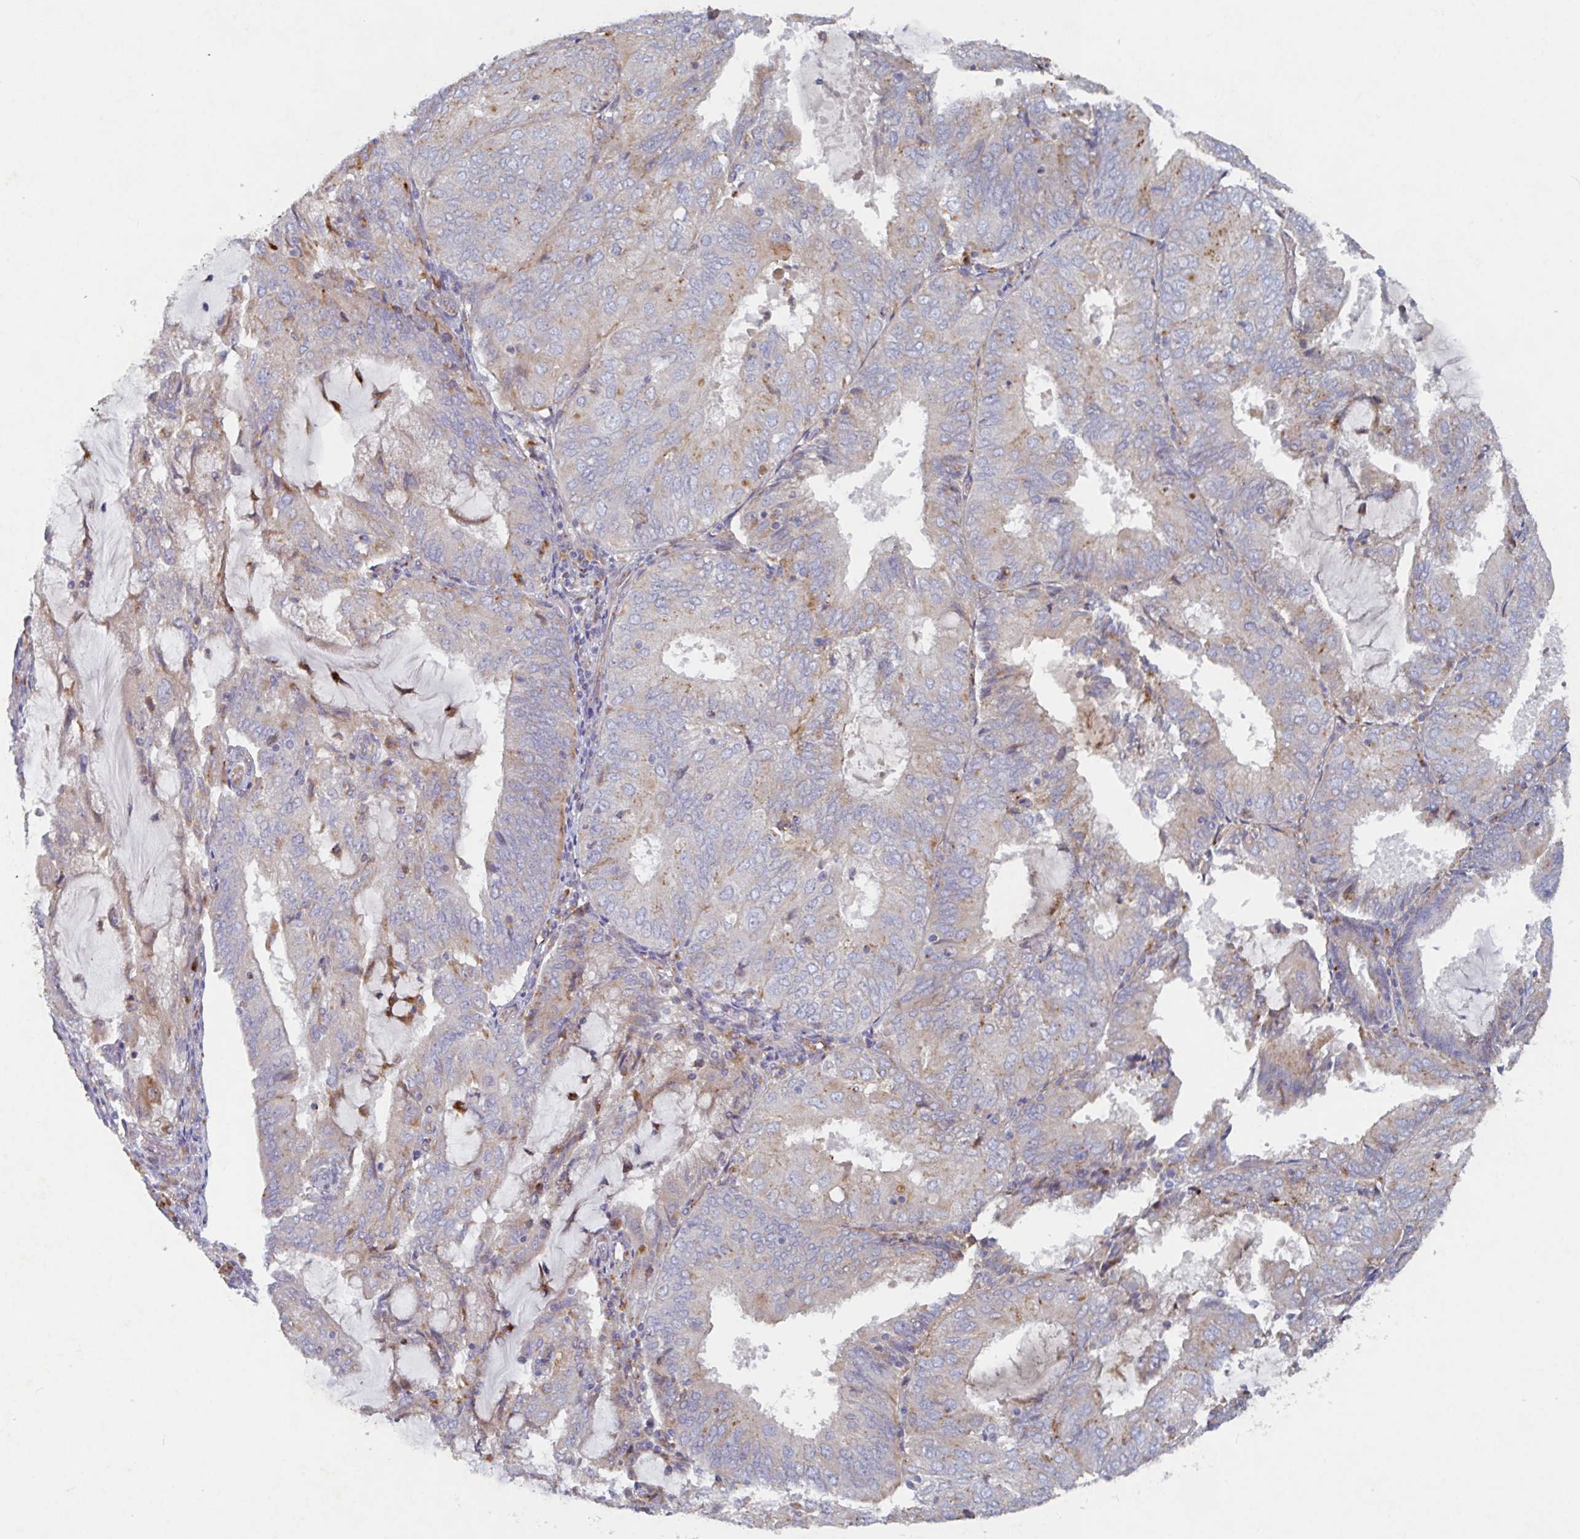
{"staining": {"intensity": "moderate", "quantity": "<25%", "location": "cytoplasmic/membranous"}, "tissue": "endometrial cancer", "cell_type": "Tumor cells", "image_type": "cancer", "snomed": [{"axis": "morphology", "description": "Adenocarcinoma, NOS"}, {"axis": "topography", "description": "Endometrium"}], "caption": "Endometrial adenocarcinoma was stained to show a protein in brown. There is low levels of moderate cytoplasmic/membranous positivity in about <25% of tumor cells.", "gene": "MANBA", "patient": {"sex": "female", "age": 81}}